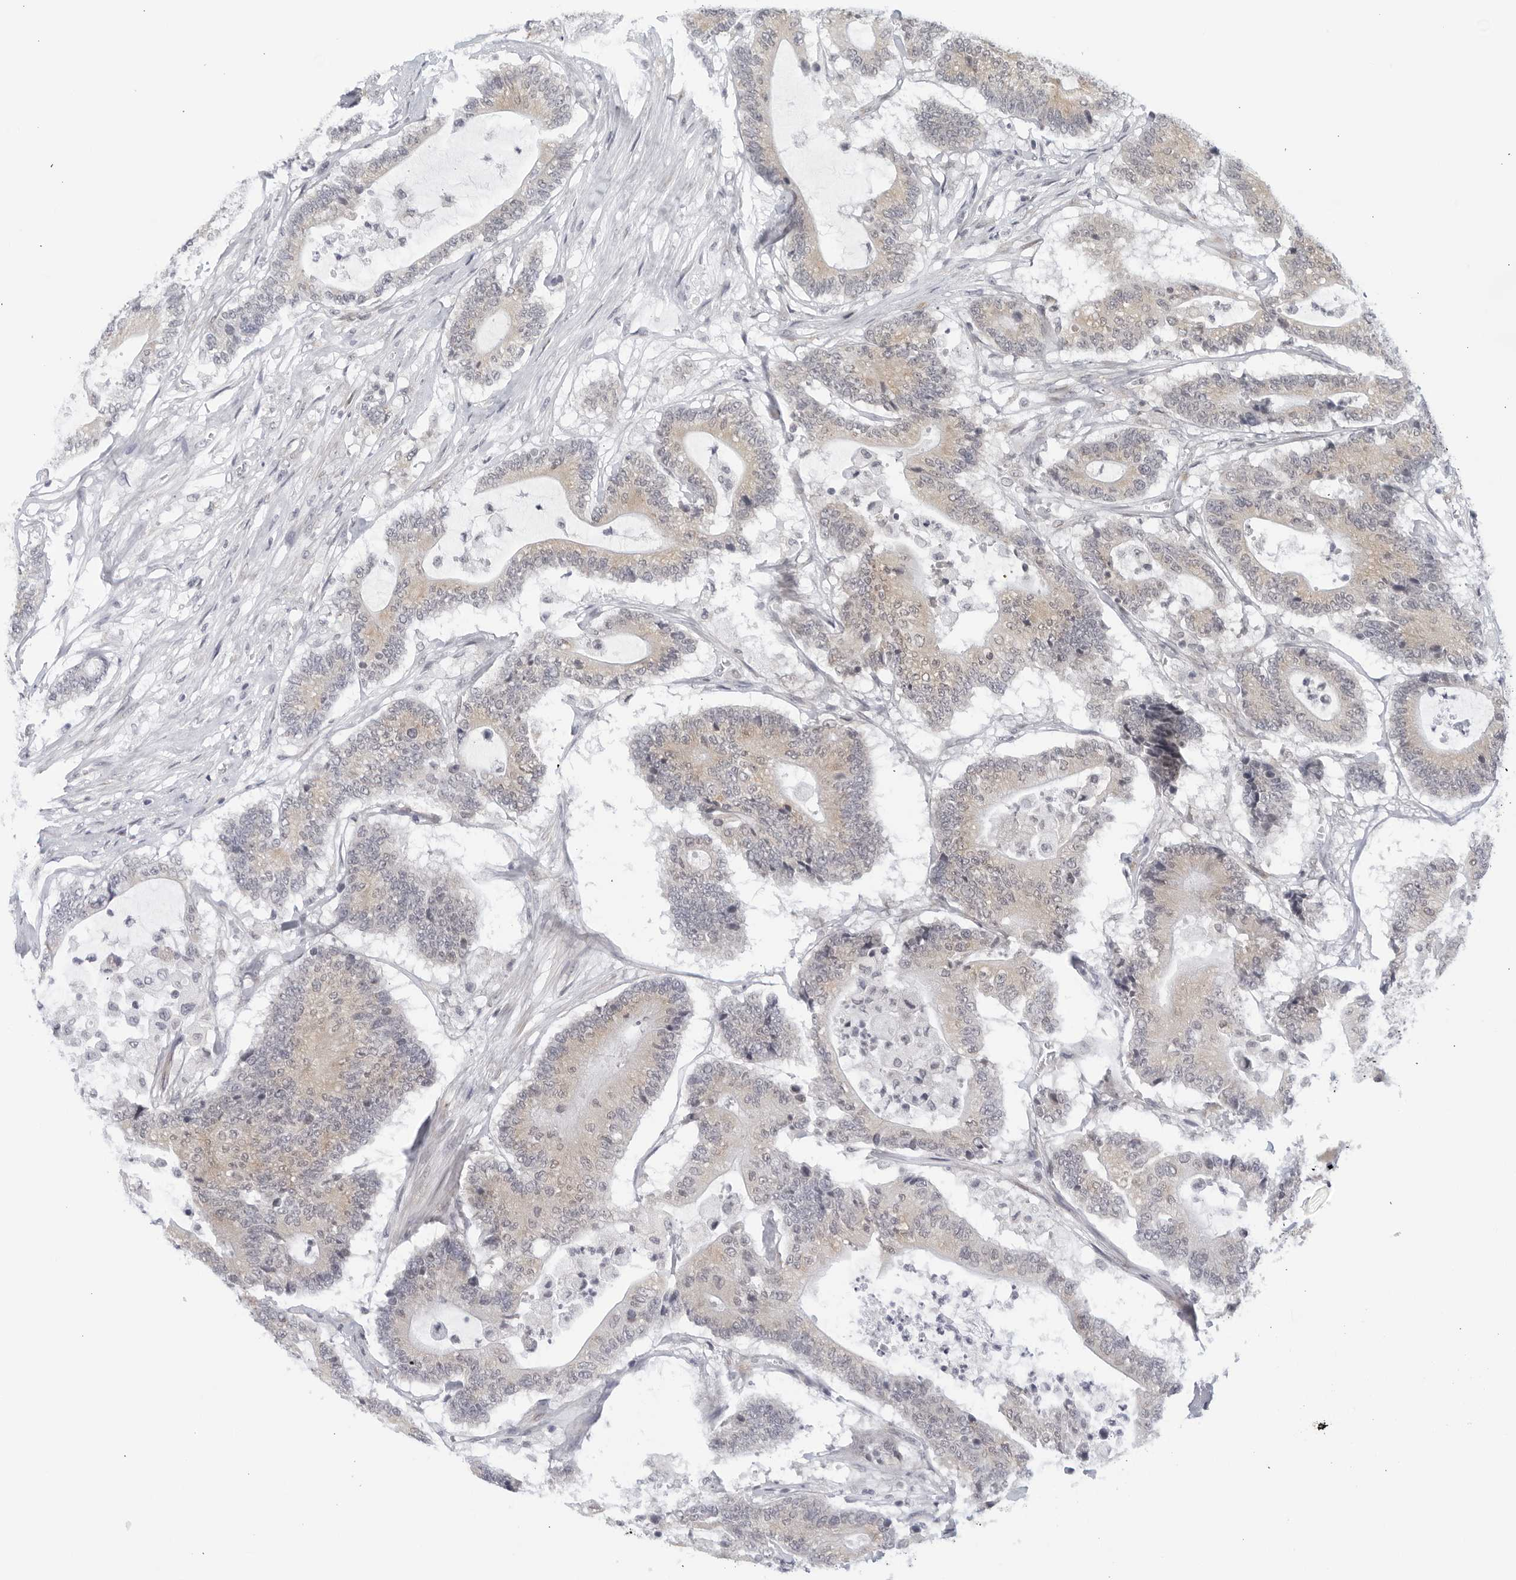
{"staining": {"intensity": "weak", "quantity": "25%-75%", "location": "cytoplasmic/membranous"}, "tissue": "colorectal cancer", "cell_type": "Tumor cells", "image_type": "cancer", "snomed": [{"axis": "morphology", "description": "Adenocarcinoma, NOS"}, {"axis": "topography", "description": "Colon"}], "caption": "Immunohistochemical staining of adenocarcinoma (colorectal) reveals weak cytoplasmic/membranous protein positivity in approximately 25%-75% of tumor cells. The staining is performed using DAB brown chromogen to label protein expression. The nuclei are counter-stained blue using hematoxylin.", "gene": "WDTC1", "patient": {"sex": "female", "age": 84}}